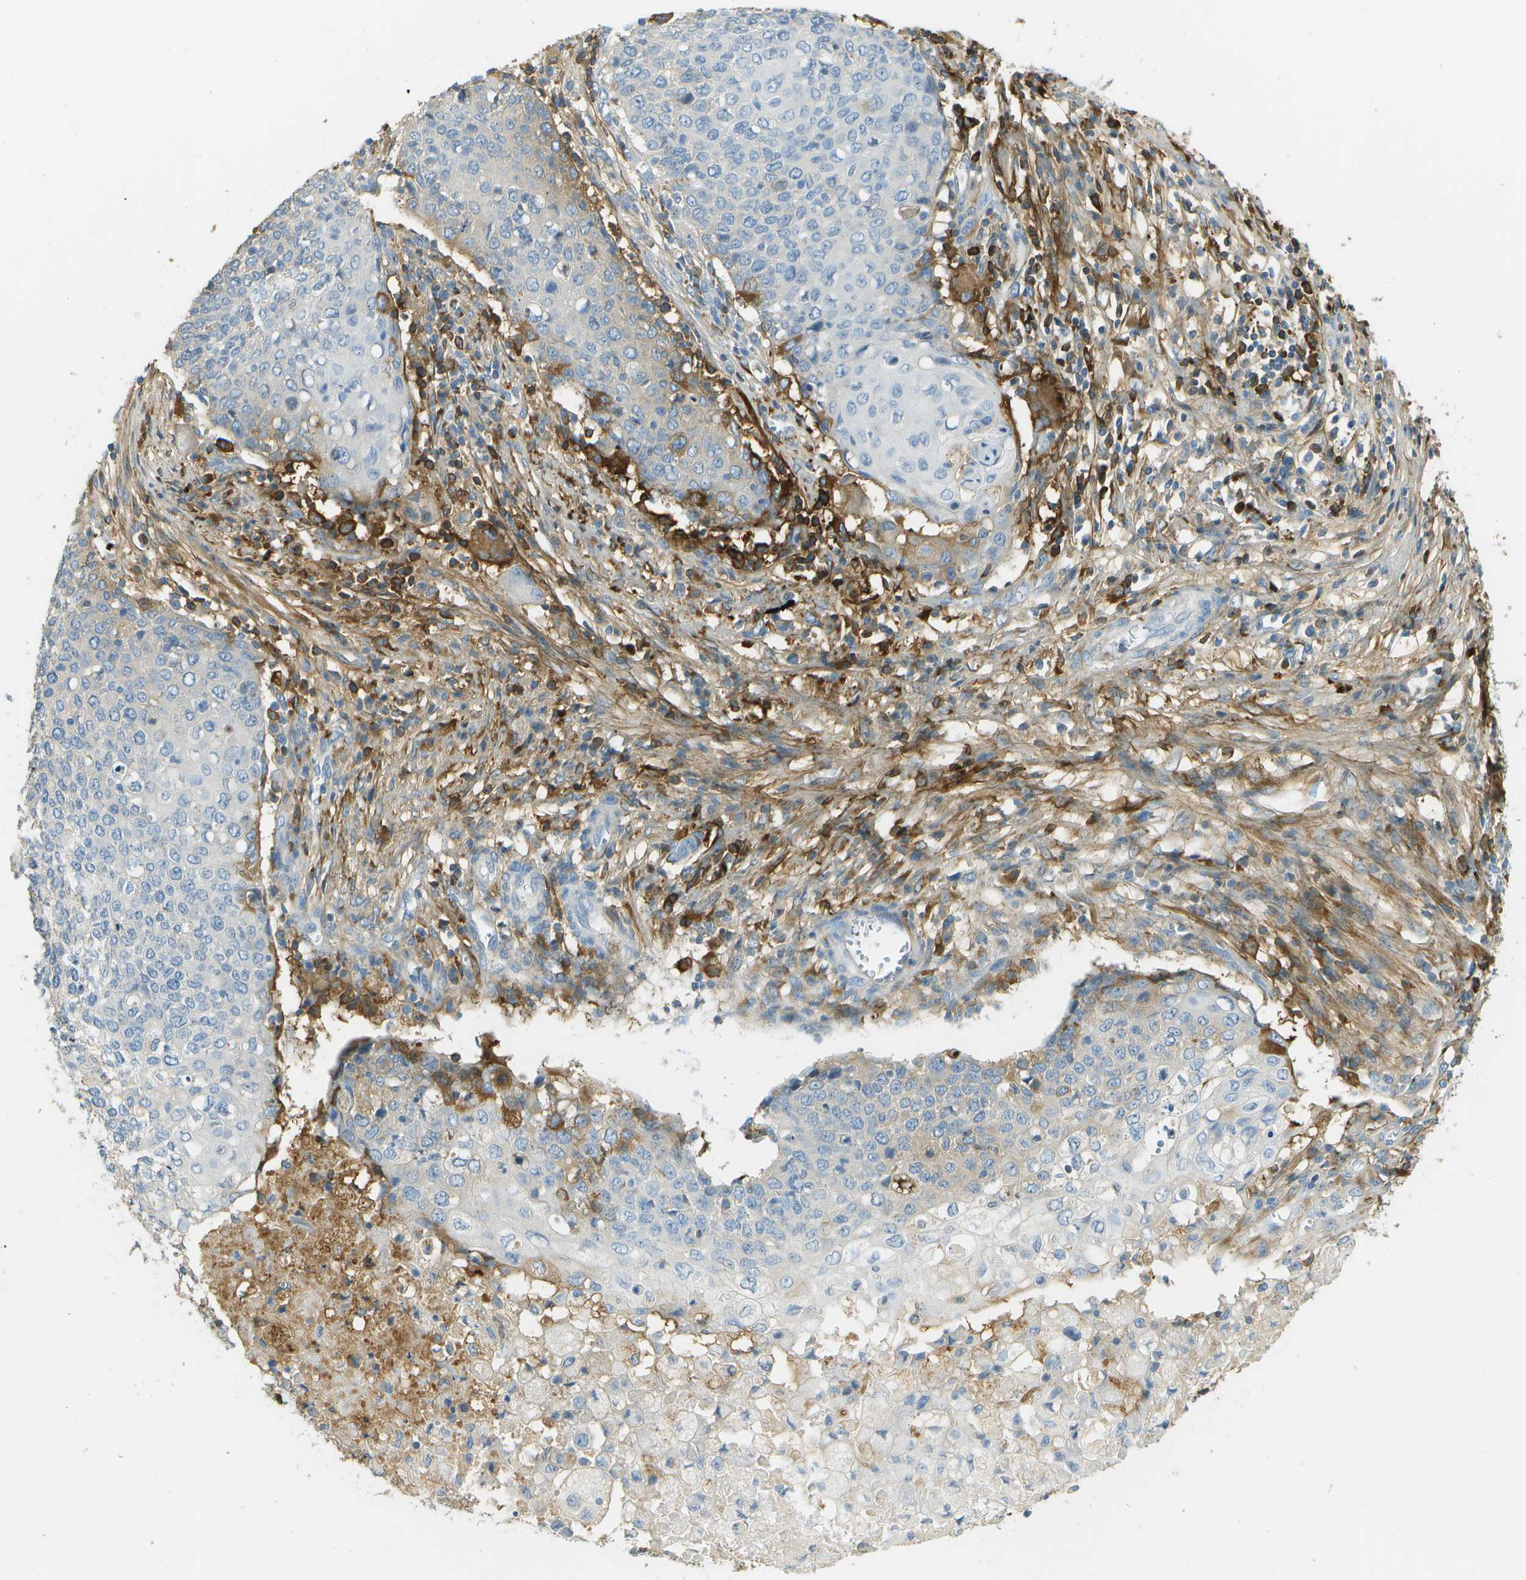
{"staining": {"intensity": "negative", "quantity": "none", "location": "none"}, "tissue": "cervical cancer", "cell_type": "Tumor cells", "image_type": "cancer", "snomed": [{"axis": "morphology", "description": "Squamous cell carcinoma, NOS"}, {"axis": "topography", "description": "Cervix"}], "caption": "A high-resolution image shows immunohistochemistry (IHC) staining of cervical cancer (squamous cell carcinoma), which demonstrates no significant positivity in tumor cells.", "gene": "DCN", "patient": {"sex": "female", "age": 39}}